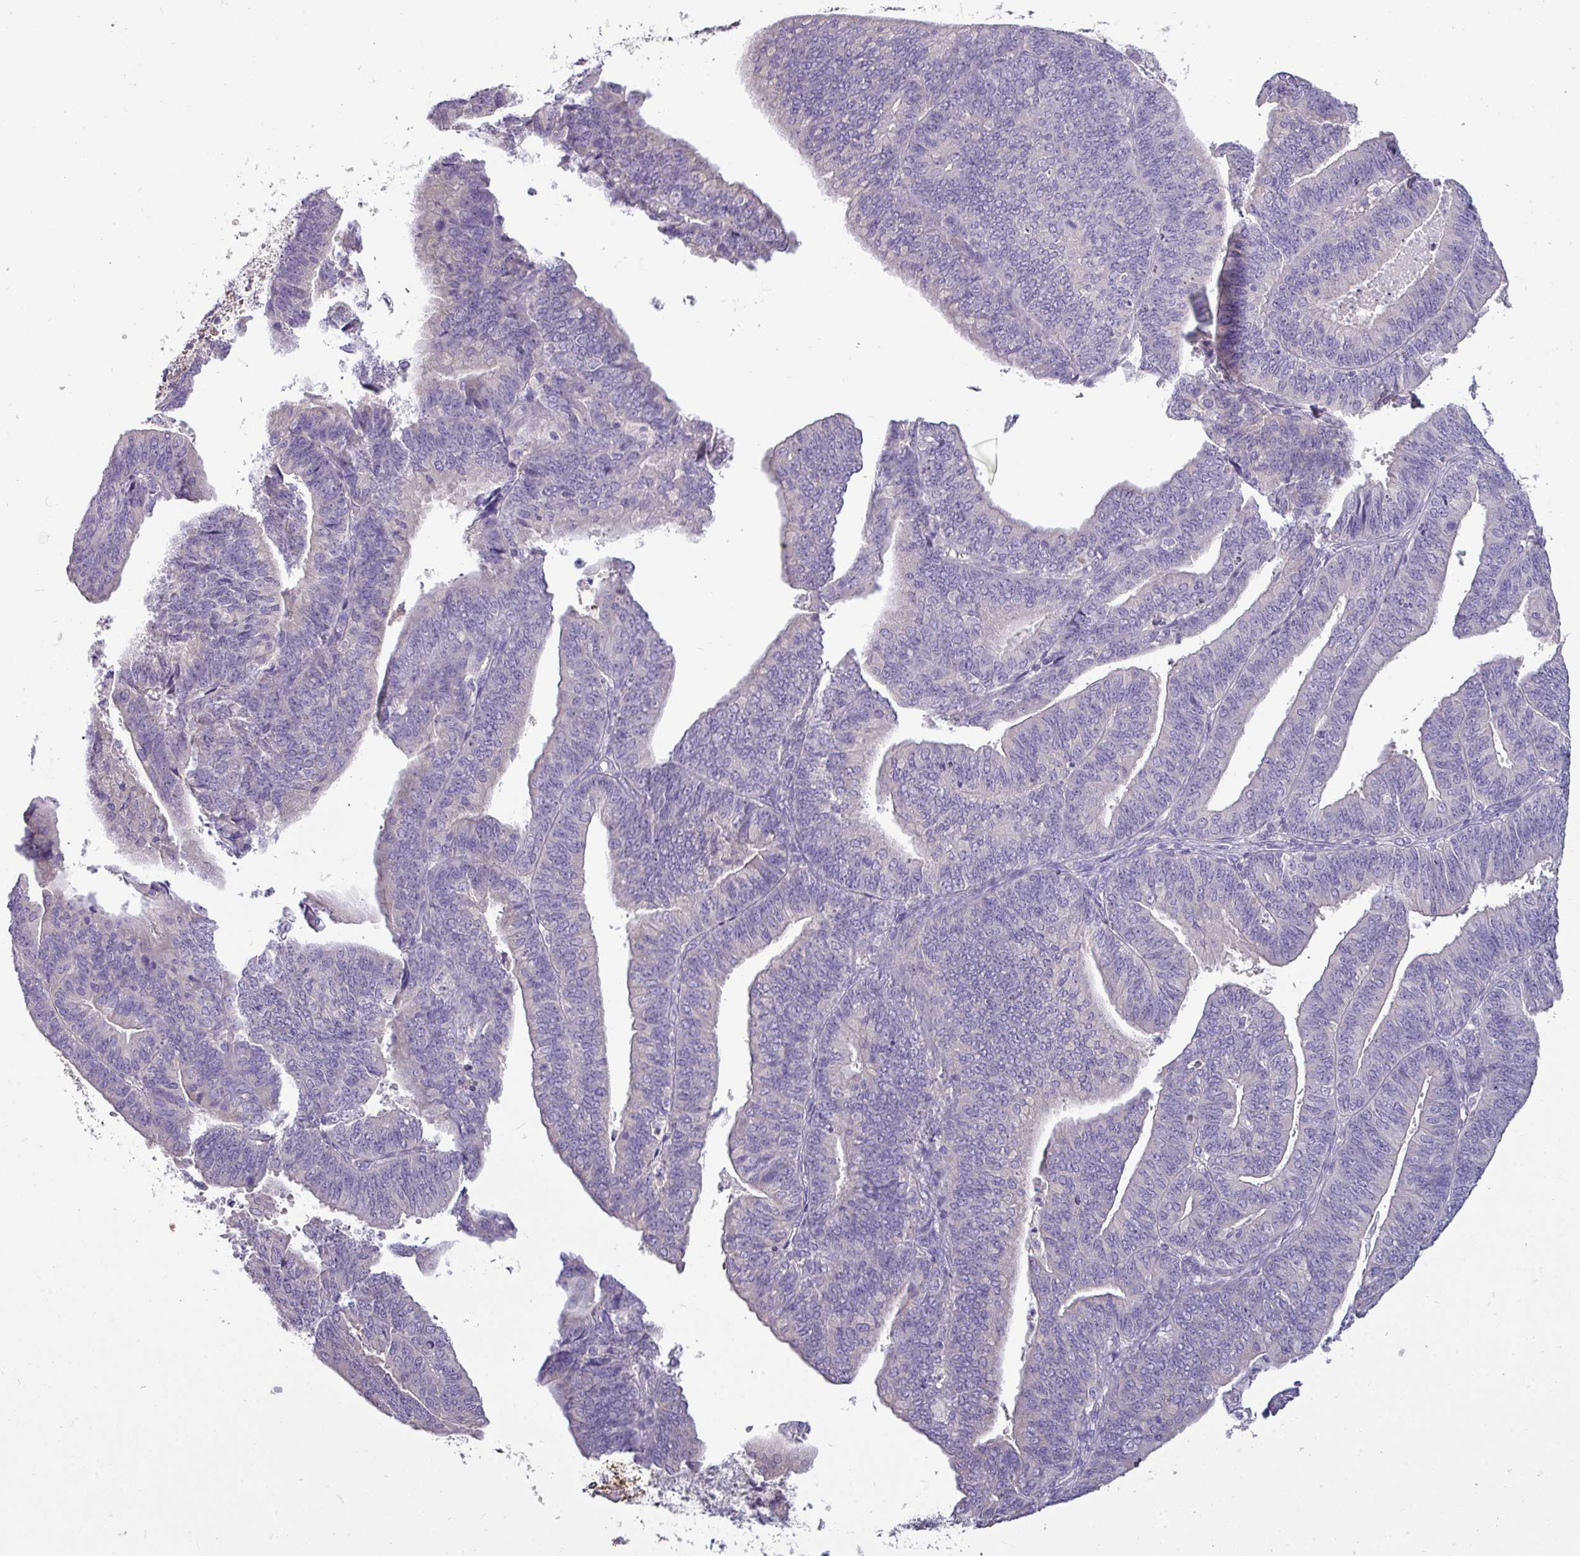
{"staining": {"intensity": "negative", "quantity": "none", "location": "none"}, "tissue": "endometrial cancer", "cell_type": "Tumor cells", "image_type": "cancer", "snomed": [{"axis": "morphology", "description": "Adenocarcinoma, NOS"}, {"axis": "topography", "description": "Endometrium"}], "caption": "An immunohistochemistry (IHC) image of adenocarcinoma (endometrial) is shown. There is no staining in tumor cells of adenocarcinoma (endometrial). The staining was performed using DAB (3,3'-diaminobenzidine) to visualize the protein expression in brown, while the nuclei were stained in blue with hematoxylin (Magnification: 20x).", "gene": "DNAAF9", "patient": {"sex": "female", "age": 73}}